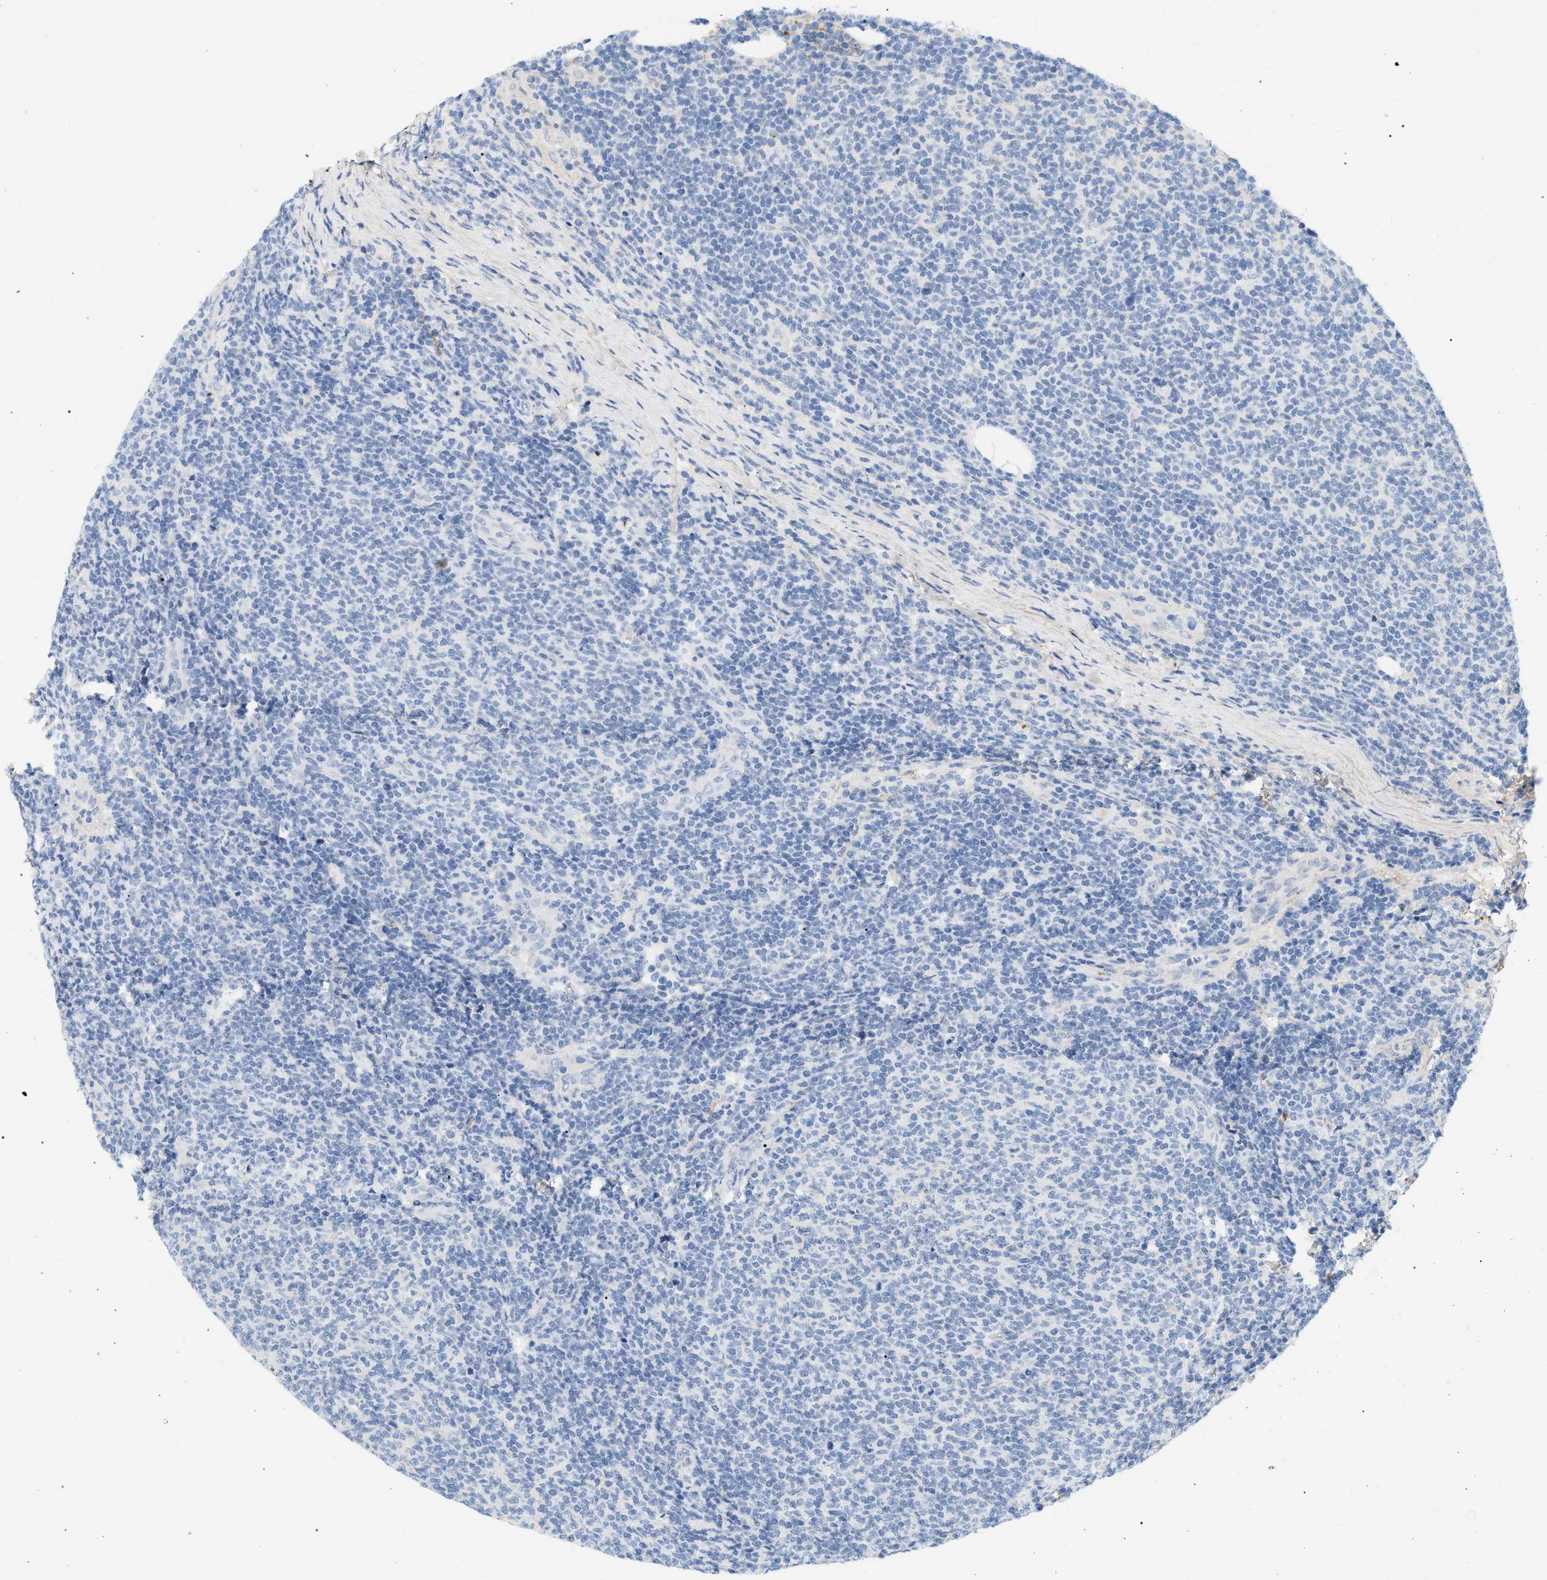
{"staining": {"intensity": "negative", "quantity": "none", "location": "none"}, "tissue": "lymphoma", "cell_type": "Tumor cells", "image_type": "cancer", "snomed": [{"axis": "morphology", "description": "Malignant lymphoma, non-Hodgkin's type, Low grade"}, {"axis": "topography", "description": "Lymph node"}], "caption": "Tumor cells show no significant expression in lymphoma.", "gene": "CFH", "patient": {"sex": "male", "age": 66}}